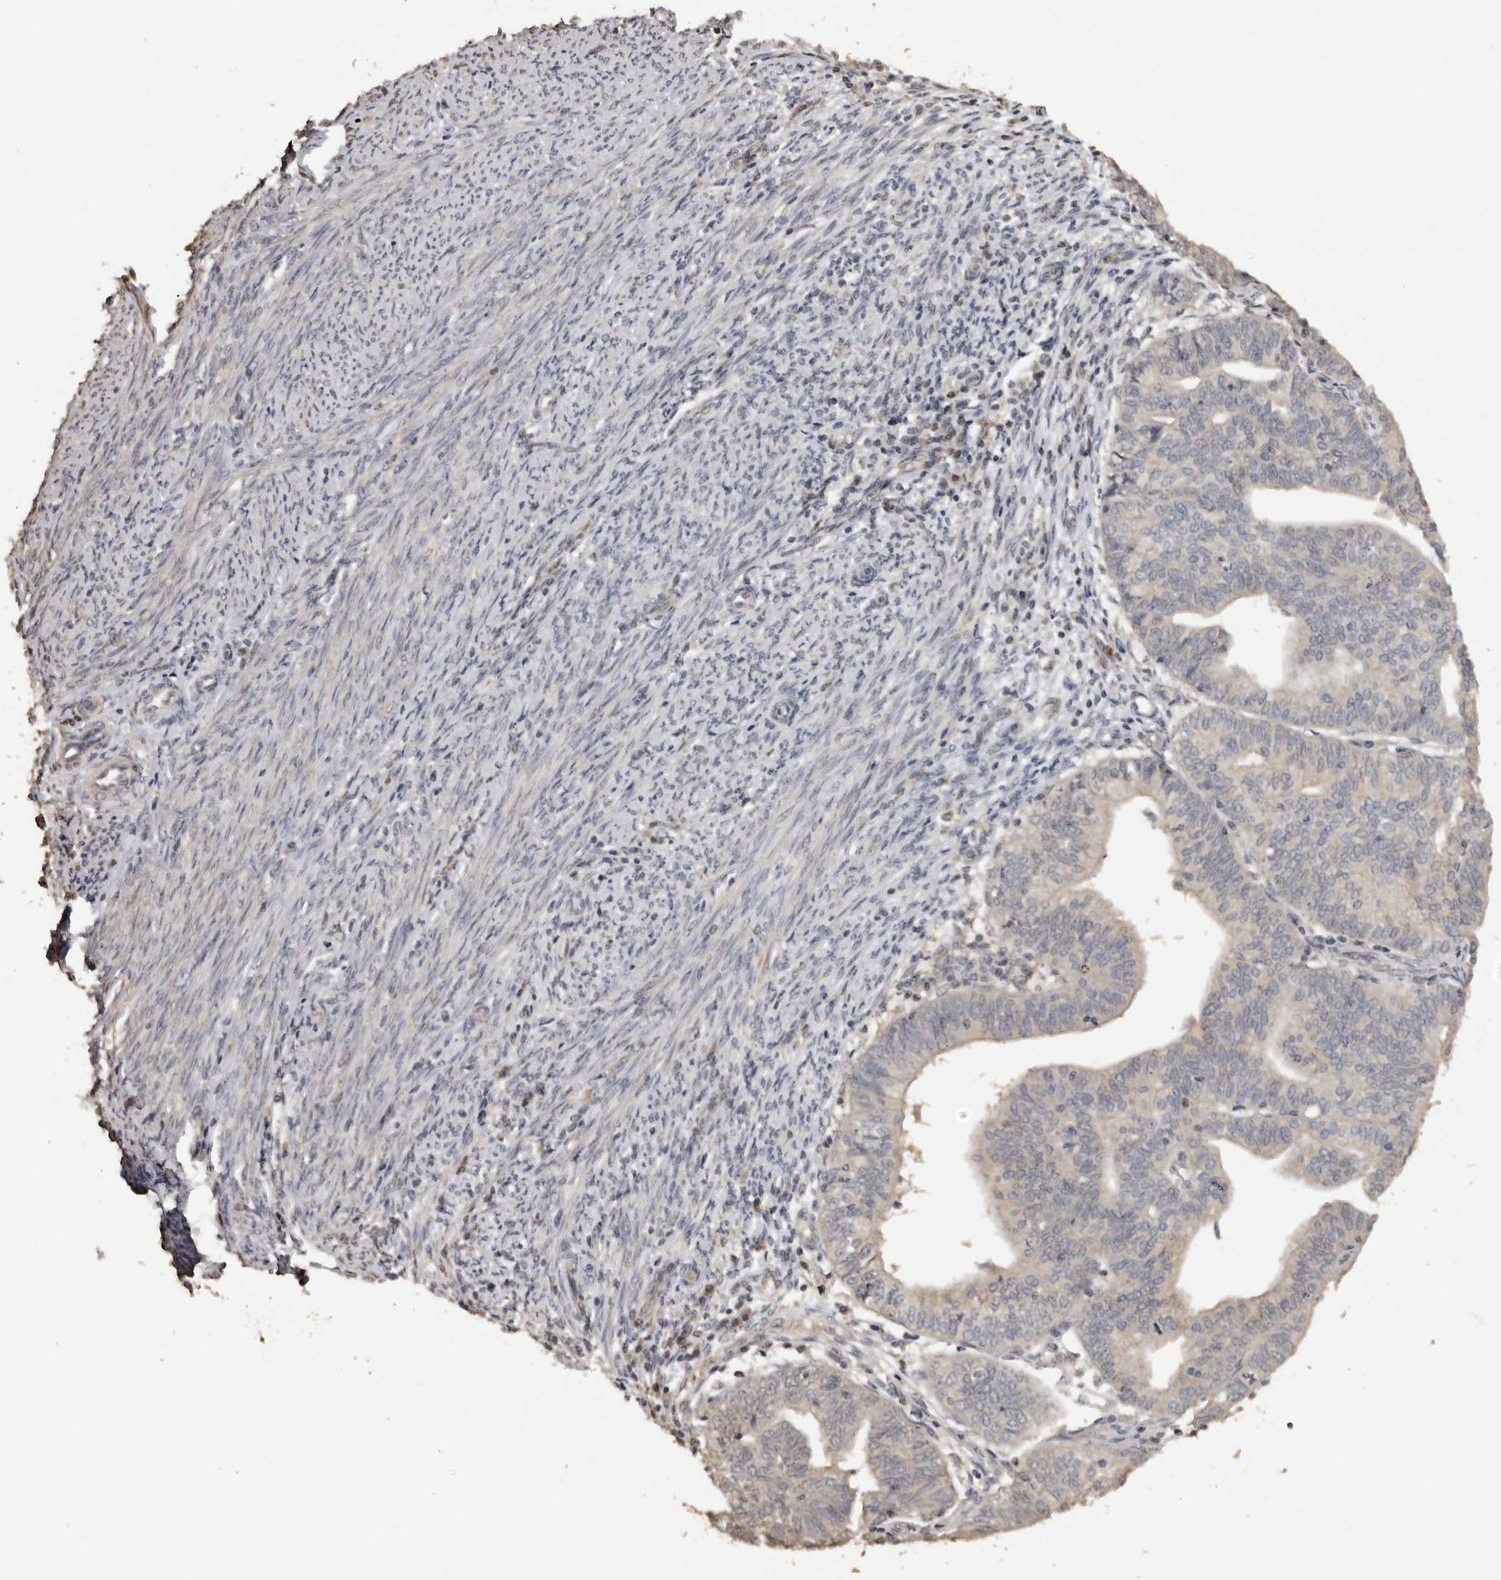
{"staining": {"intensity": "weak", "quantity": "<25%", "location": "cytoplasmic/membranous"}, "tissue": "endometrial cancer", "cell_type": "Tumor cells", "image_type": "cancer", "snomed": [{"axis": "morphology", "description": "Adenocarcinoma, NOS"}, {"axis": "topography", "description": "Uterus"}], "caption": "Tumor cells show no significant expression in endometrial adenocarcinoma.", "gene": "KIF2B", "patient": {"sex": "female", "age": 77}}